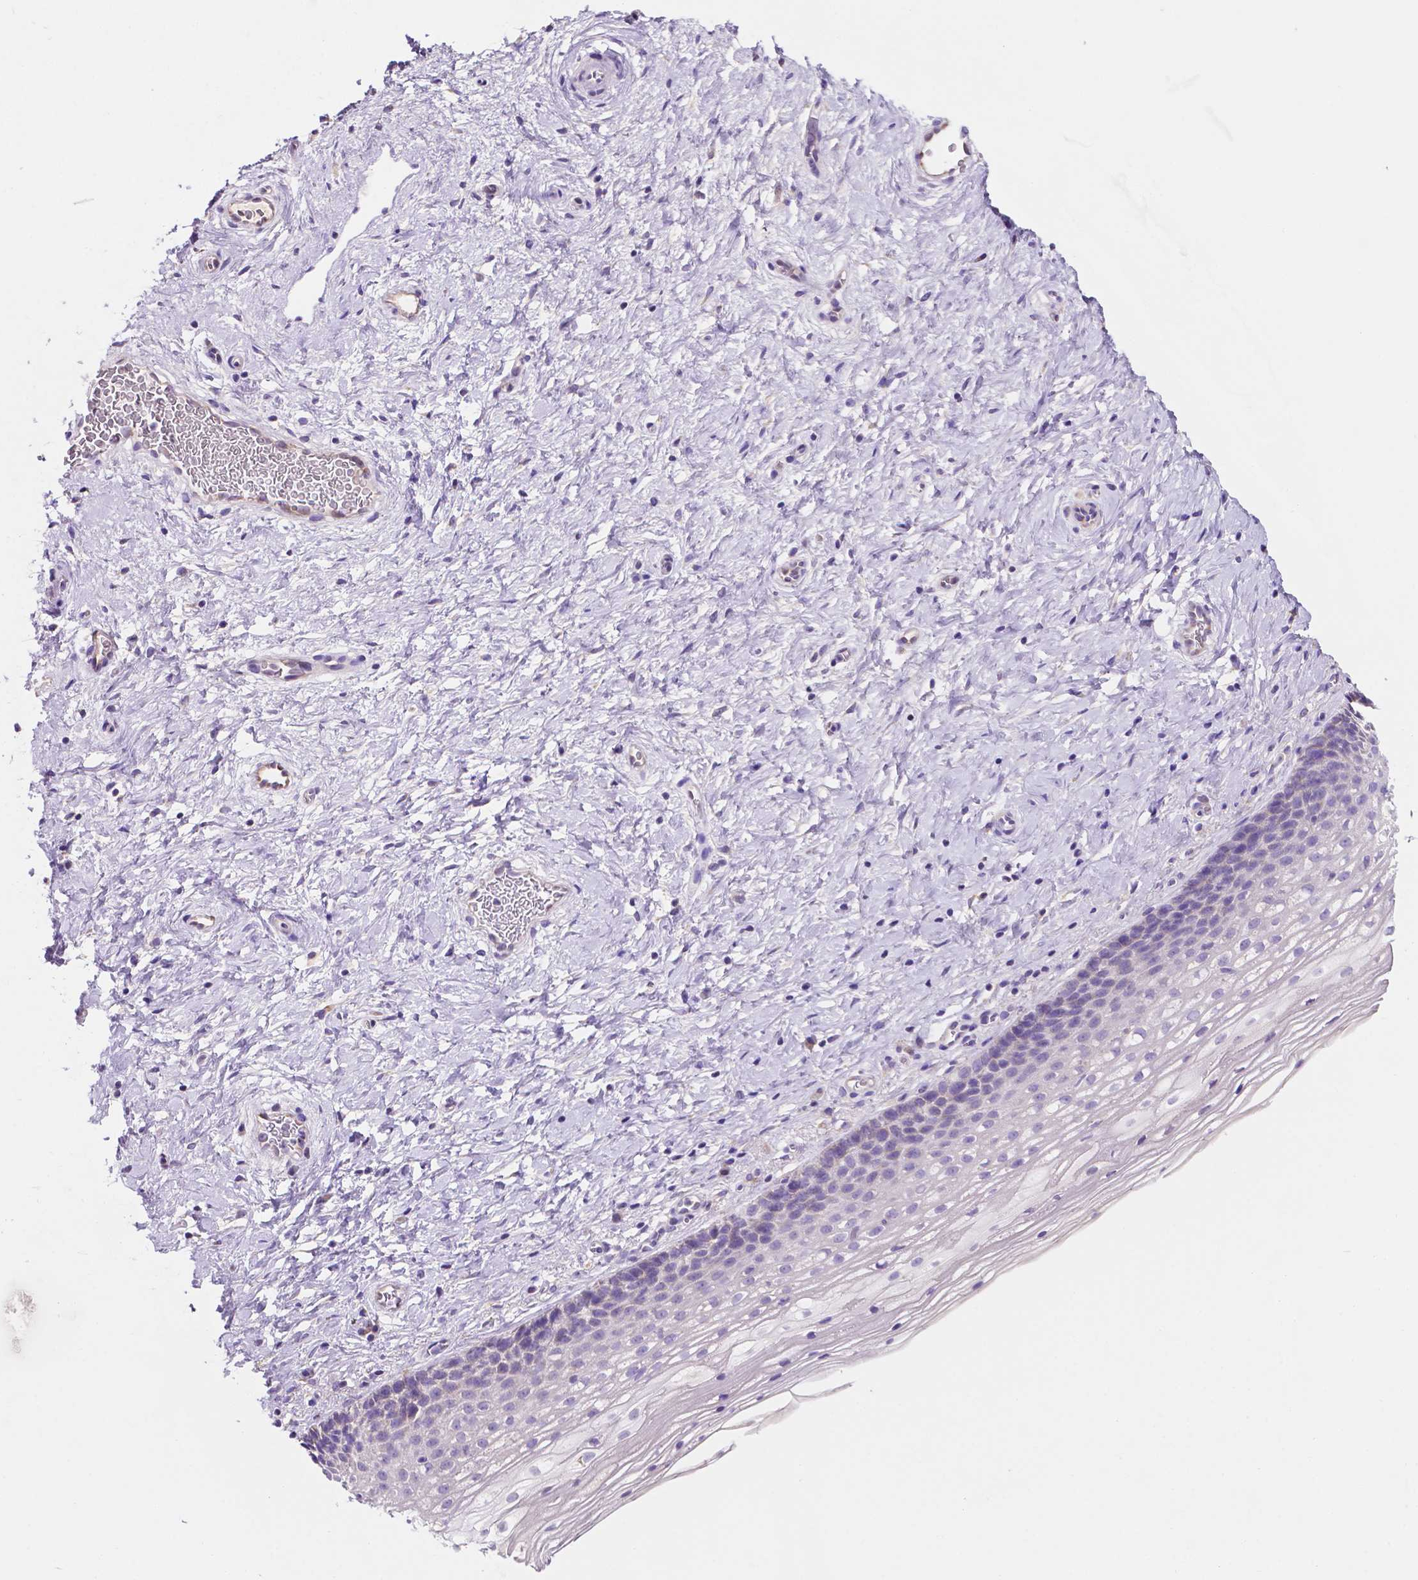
{"staining": {"intensity": "negative", "quantity": "none", "location": "none"}, "tissue": "cervix", "cell_type": "Glandular cells", "image_type": "normal", "snomed": [{"axis": "morphology", "description": "Normal tissue, NOS"}, {"axis": "topography", "description": "Cervix"}], "caption": "This is an immunohistochemistry (IHC) histopathology image of unremarkable human cervix. There is no positivity in glandular cells.", "gene": "CEACAM7", "patient": {"sex": "female", "age": 34}}